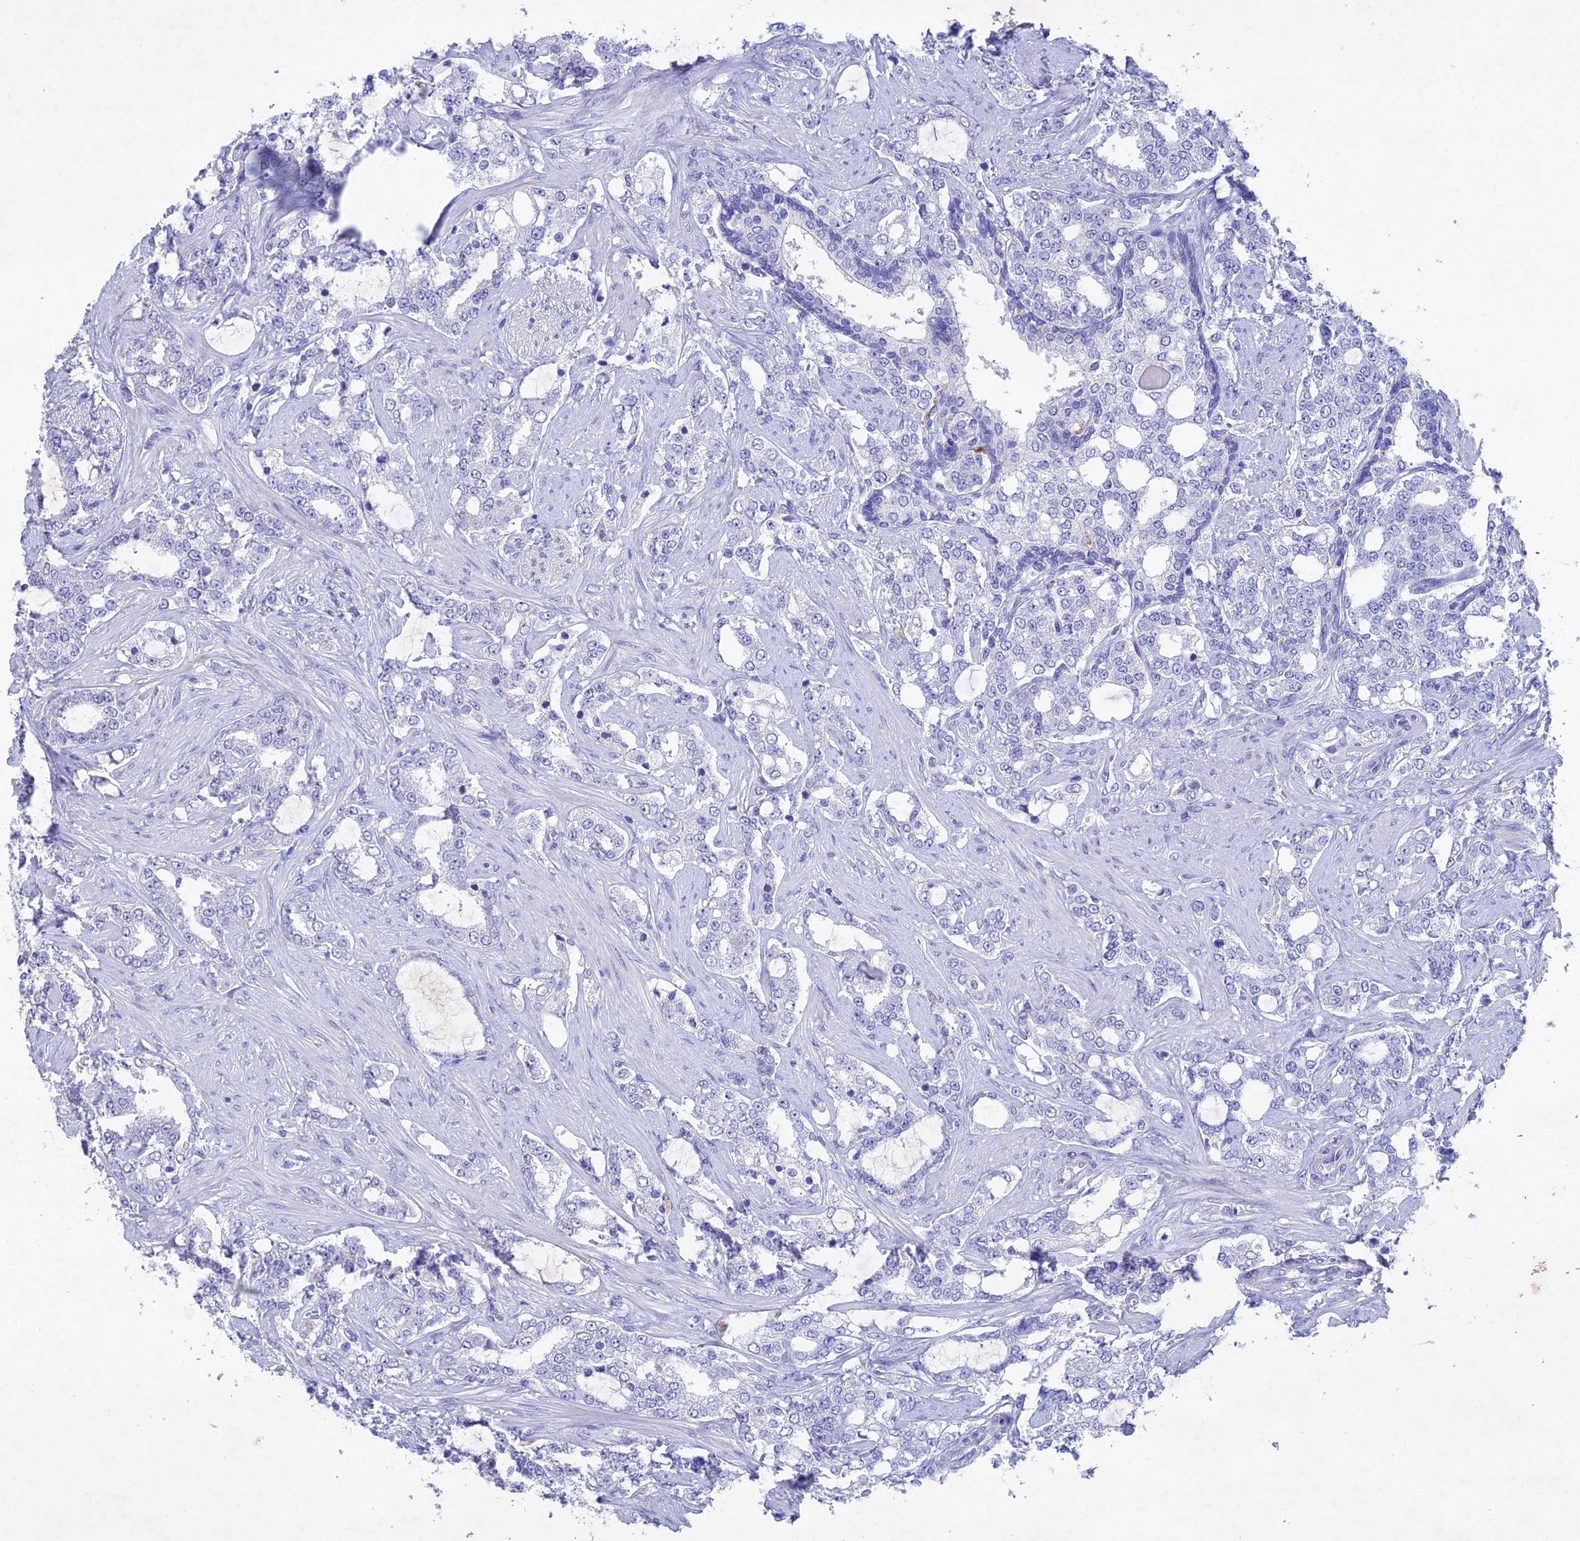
{"staining": {"intensity": "negative", "quantity": "none", "location": "none"}, "tissue": "prostate cancer", "cell_type": "Tumor cells", "image_type": "cancer", "snomed": [{"axis": "morphology", "description": "Adenocarcinoma, High grade"}, {"axis": "topography", "description": "Prostate"}], "caption": "The IHC micrograph has no significant expression in tumor cells of adenocarcinoma (high-grade) (prostate) tissue.", "gene": "BTBD19", "patient": {"sex": "male", "age": 64}}